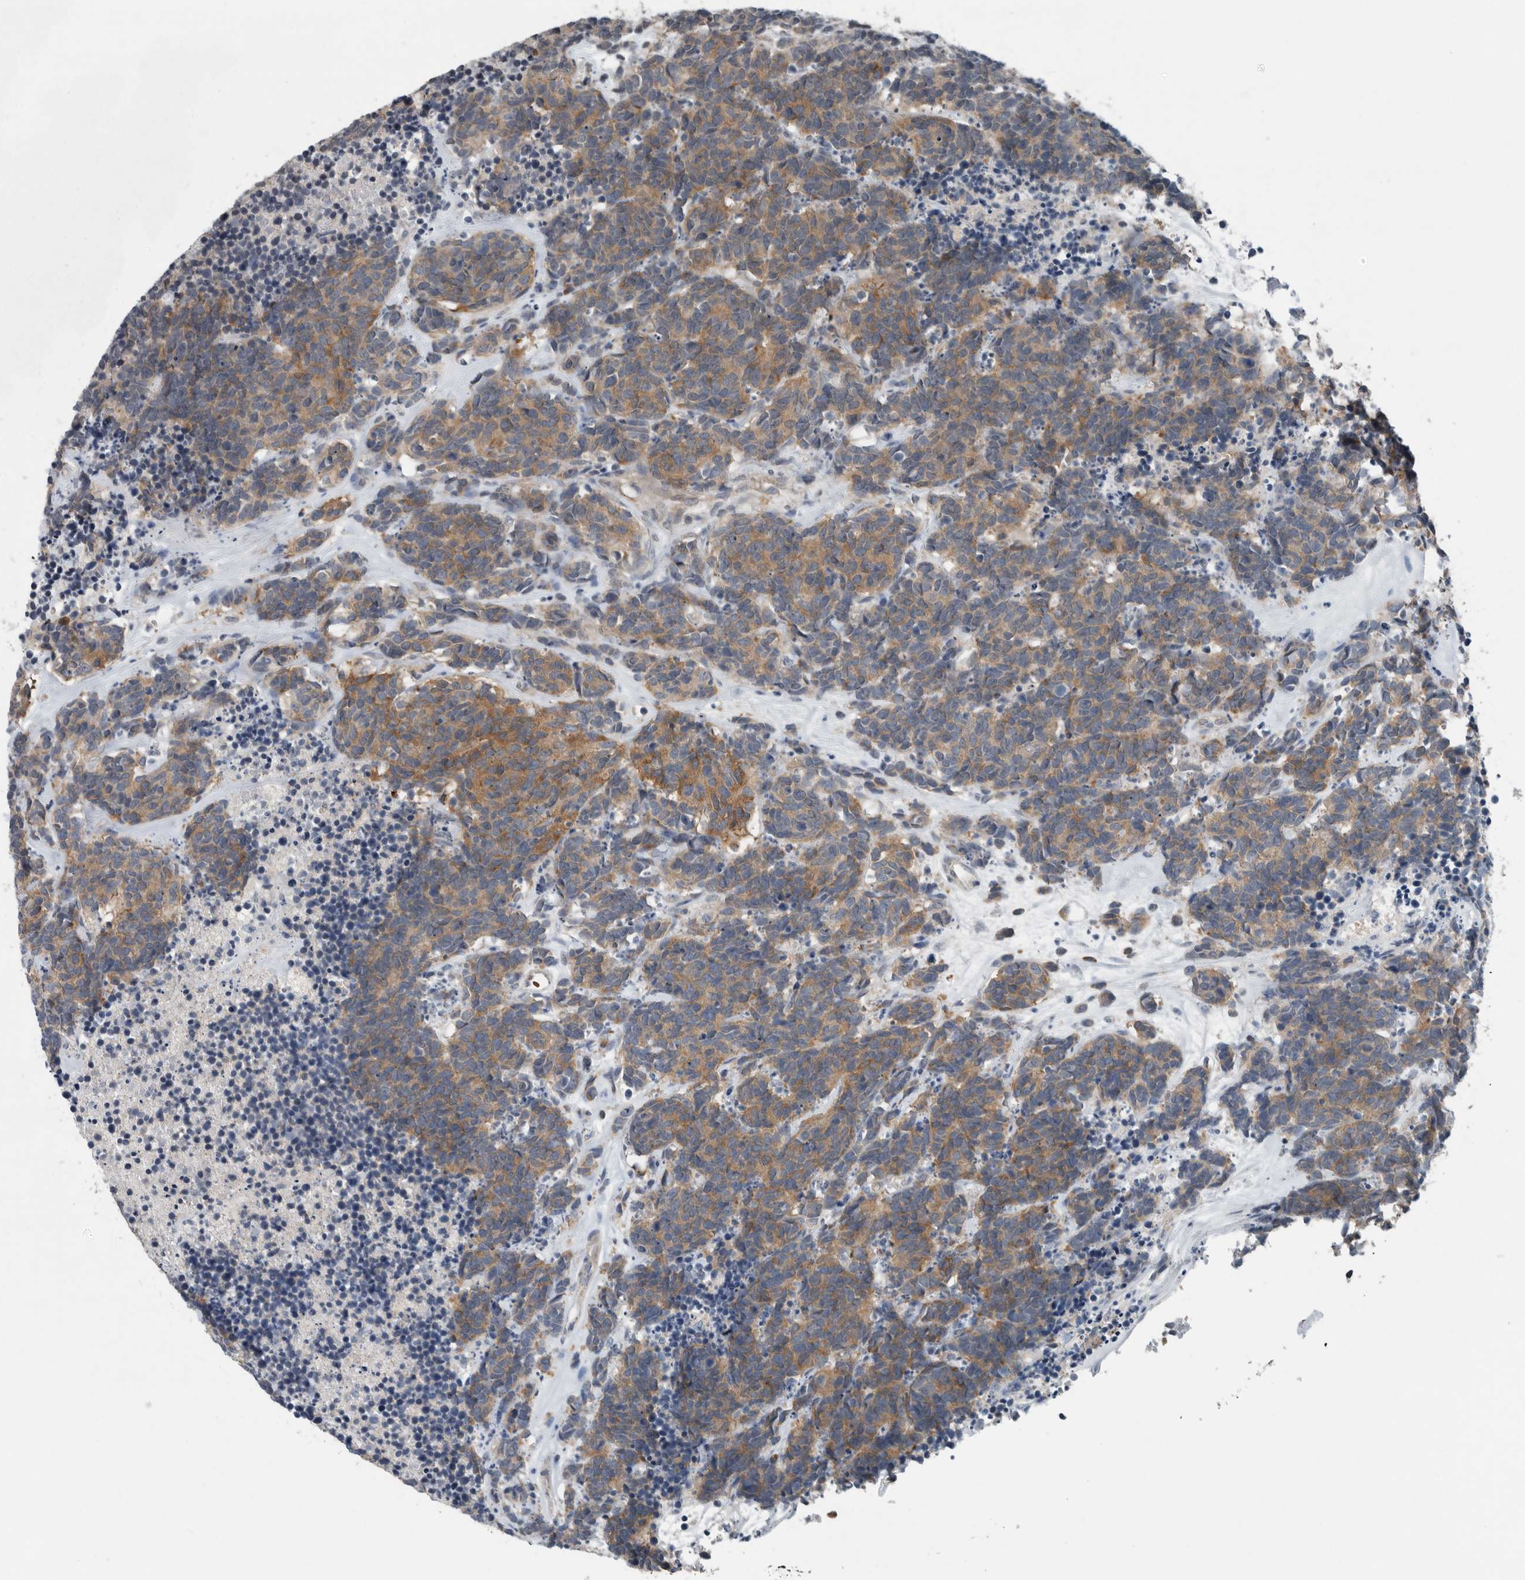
{"staining": {"intensity": "moderate", "quantity": ">75%", "location": "cytoplasmic/membranous"}, "tissue": "carcinoid", "cell_type": "Tumor cells", "image_type": "cancer", "snomed": [{"axis": "morphology", "description": "Carcinoma, NOS"}, {"axis": "morphology", "description": "Carcinoid, malignant, NOS"}, {"axis": "topography", "description": "Urinary bladder"}], "caption": "Carcinoid tissue displays moderate cytoplasmic/membranous expression in approximately >75% of tumor cells", "gene": "MPP3", "patient": {"sex": "male", "age": 57}}